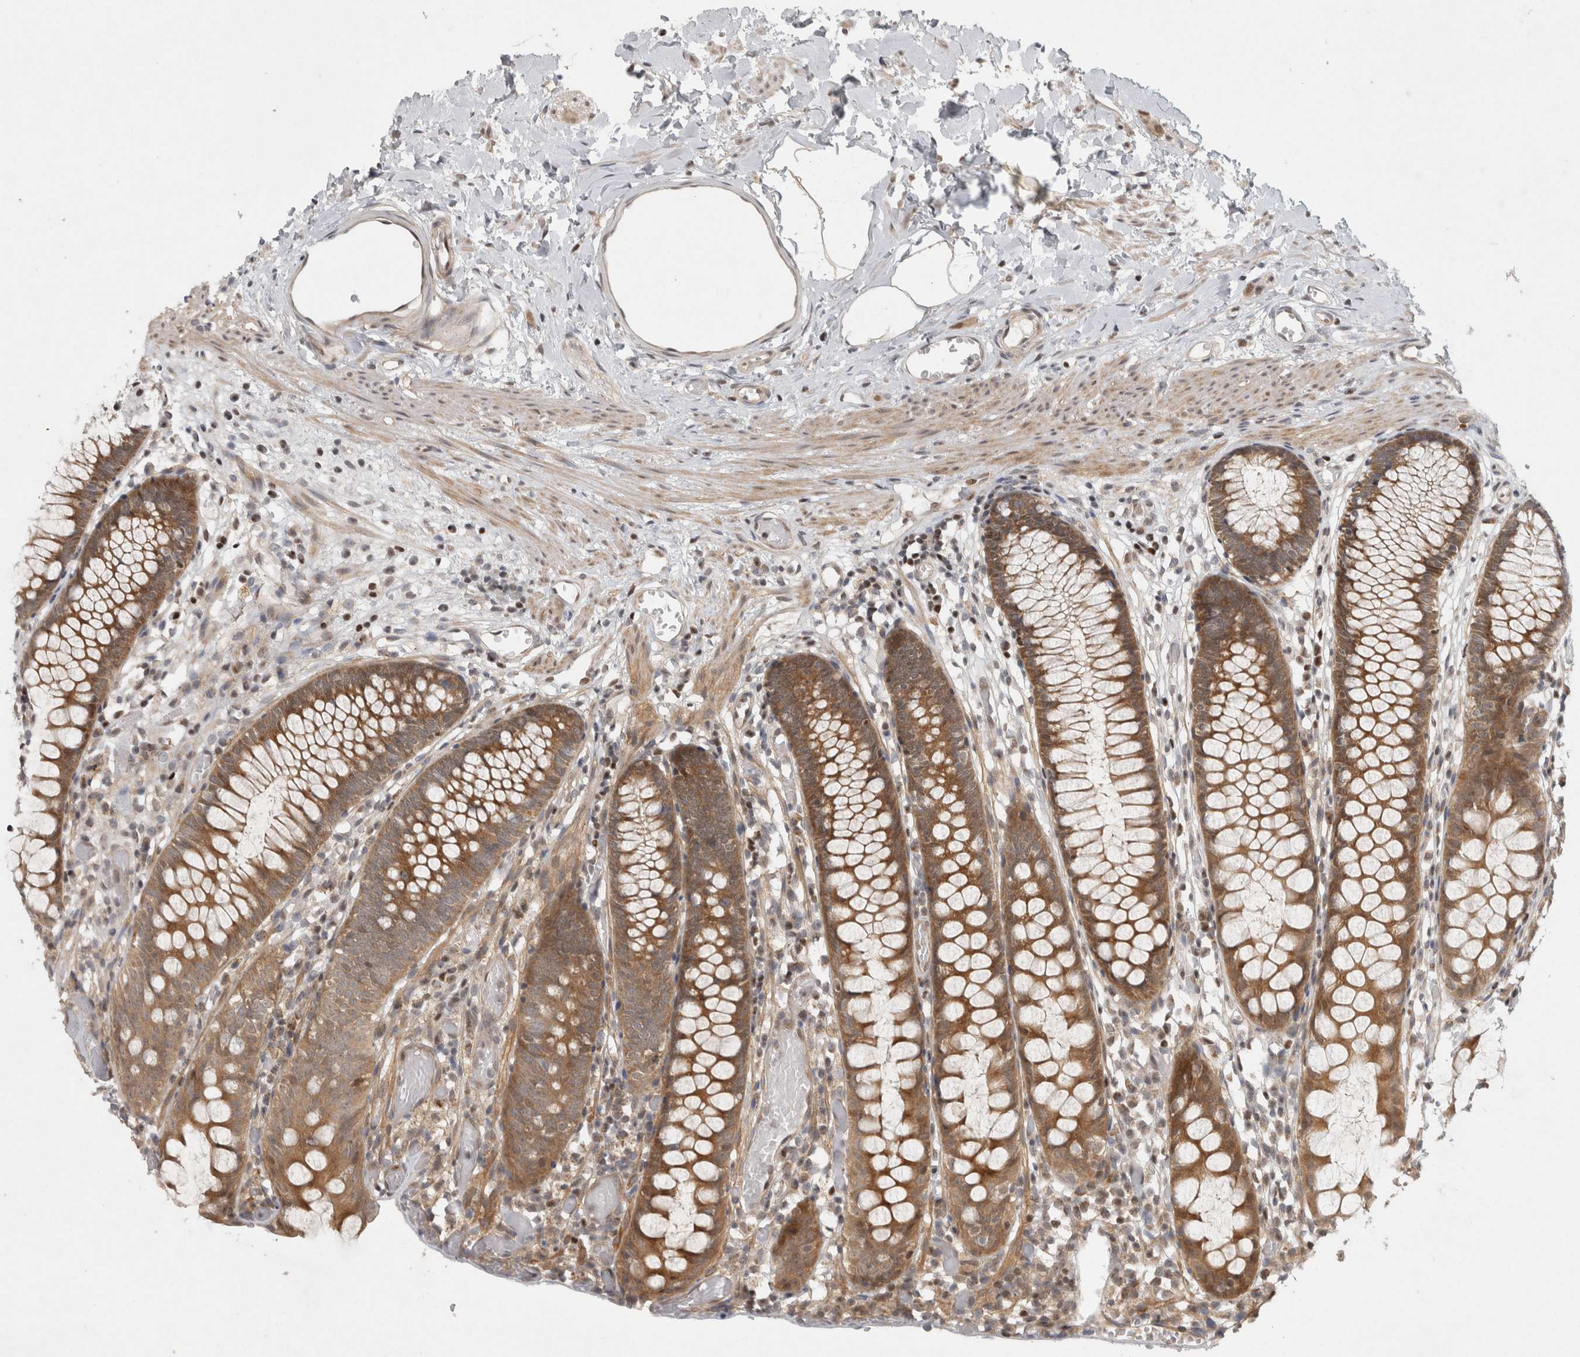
{"staining": {"intensity": "weak", "quantity": ">75%", "location": "cytoplasmic/membranous,nuclear"}, "tissue": "colon", "cell_type": "Endothelial cells", "image_type": "normal", "snomed": [{"axis": "morphology", "description": "Normal tissue, NOS"}, {"axis": "topography", "description": "Colon"}], "caption": "Immunohistochemical staining of normal colon reveals weak cytoplasmic/membranous,nuclear protein expression in approximately >75% of endothelial cells.", "gene": "KDM8", "patient": {"sex": "male", "age": 14}}